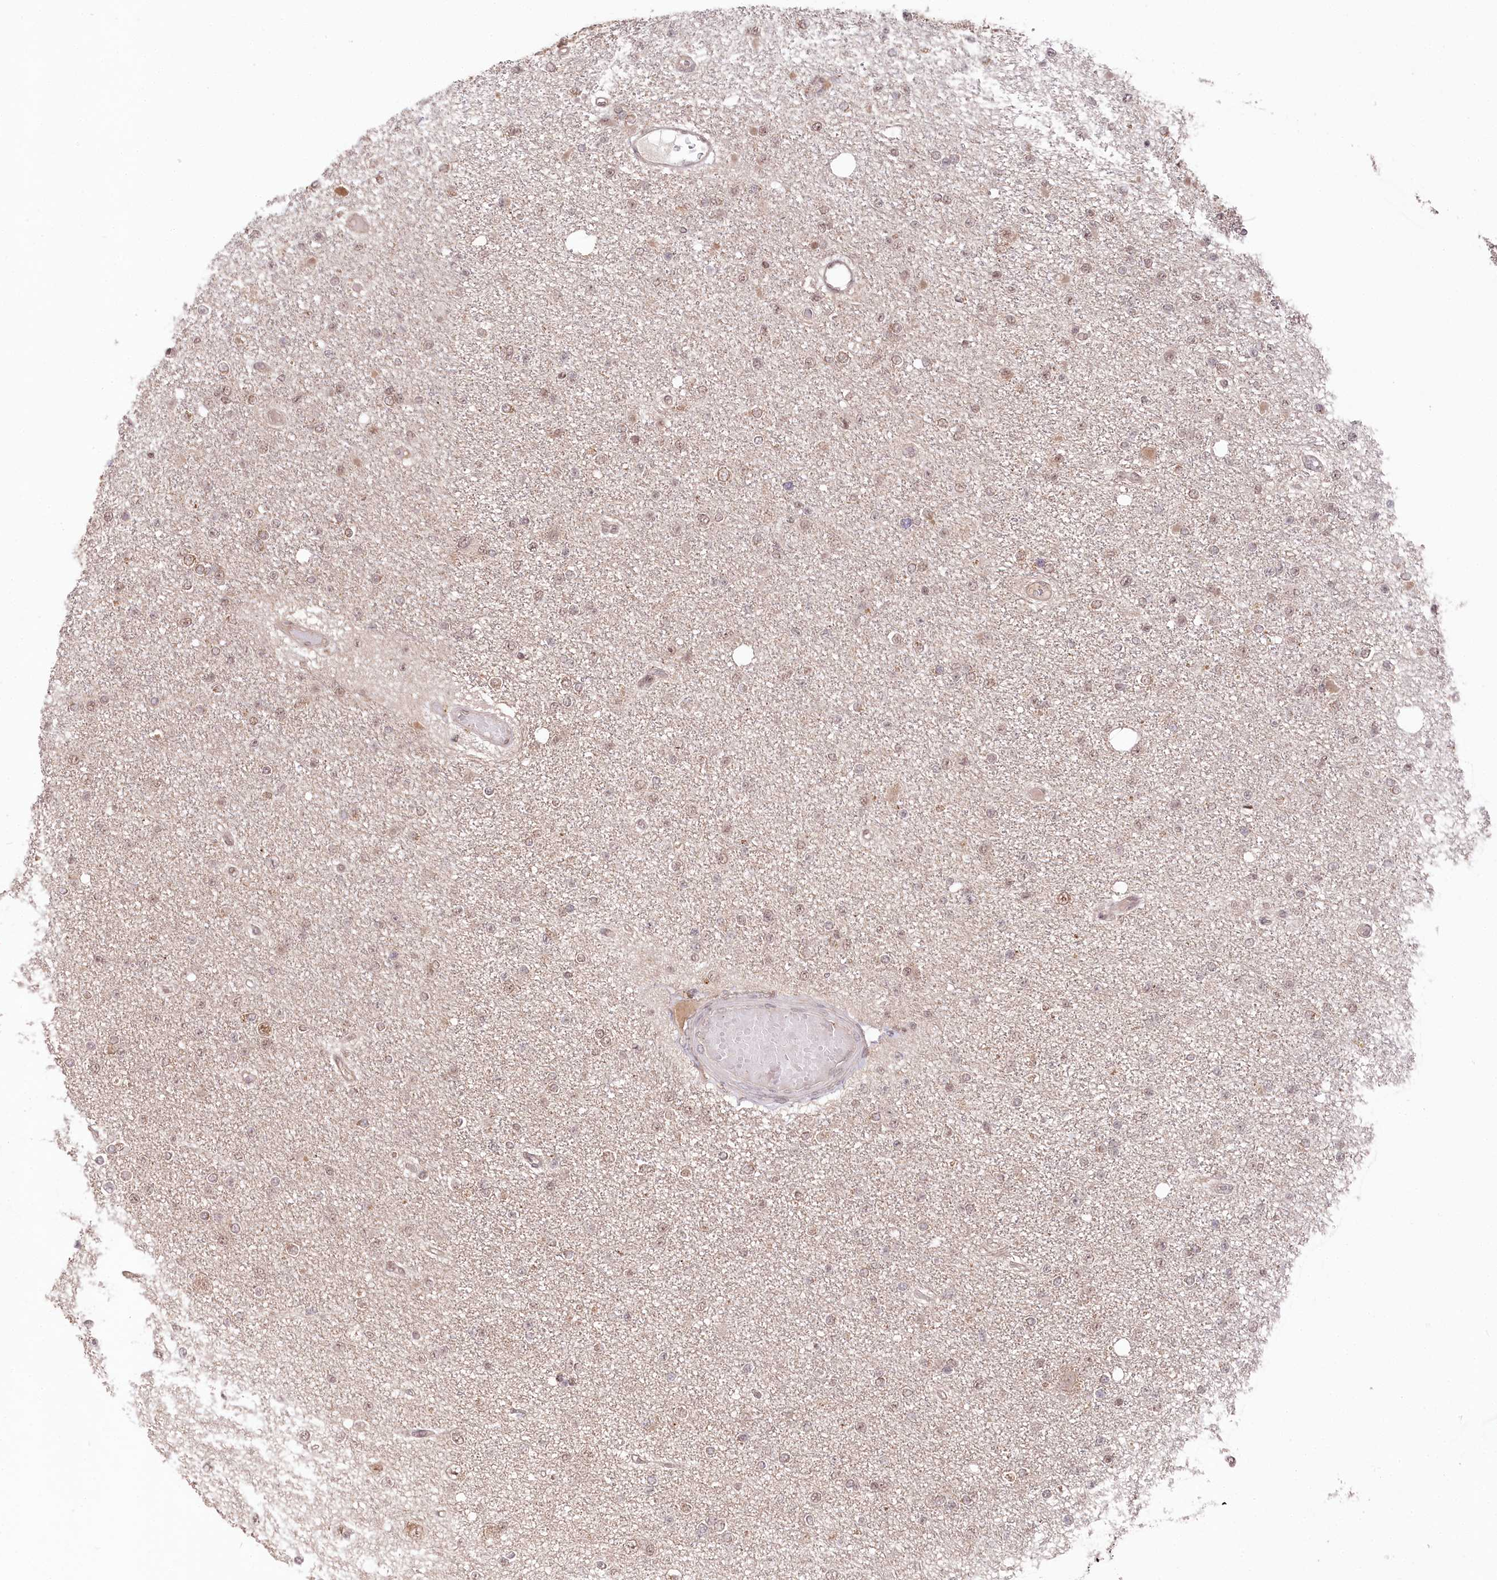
{"staining": {"intensity": "moderate", "quantity": ">75%", "location": "nuclear"}, "tissue": "glioma", "cell_type": "Tumor cells", "image_type": "cancer", "snomed": [{"axis": "morphology", "description": "Glioma, malignant, Low grade"}, {"axis": "topography", "description": "Brain"}], "caption": "Glioma tissue displays moderate nuclear expression in approximately >75% of tumor cells (IHC, brightfield microscopy, high magnification).", "gene": "CCSER2", "patient": {"sex": "female", "age": 22}}